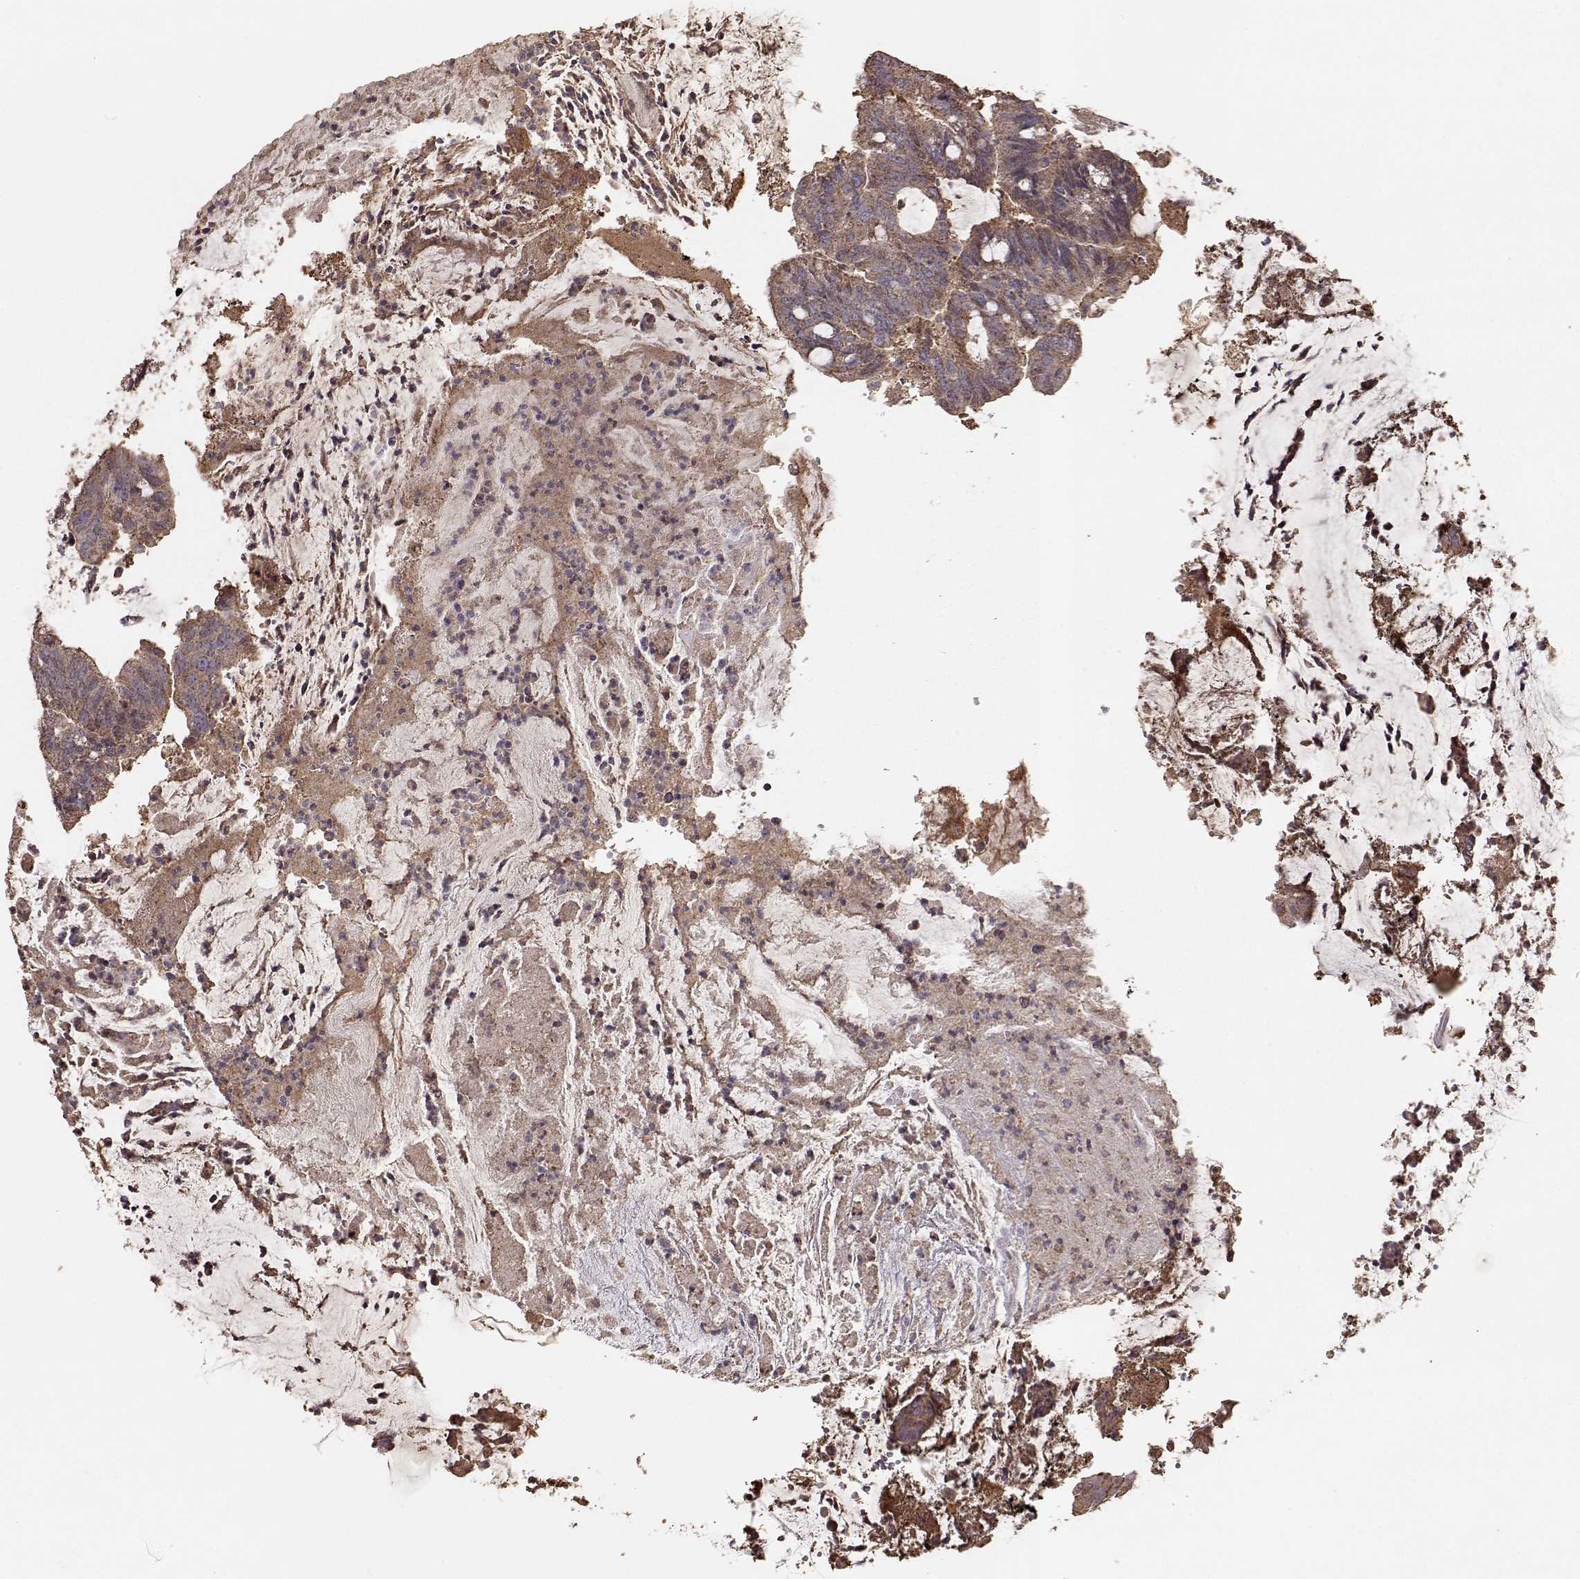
{"staining": {"intensity": "moderate", "quantity": ">75%", "location": "cytoplasmic/membranous"}, "tissue": "colorectal cancer", "cell_type": "Tumor cells", "image_type": "cancer", "snomed": [{"axis": "morphology", "description": "Adenocarcinoma, NOS"}, {"axis": "topography", "description": "Colon"}], "caption": "The photomicrograph reveals a brown stain indicating the presence of a protein in the cytoplasmic/membranous of tumor cells in colorectal cancer.", "gene": "TARS3", "patient": {"sex": "female", "age": 43}}